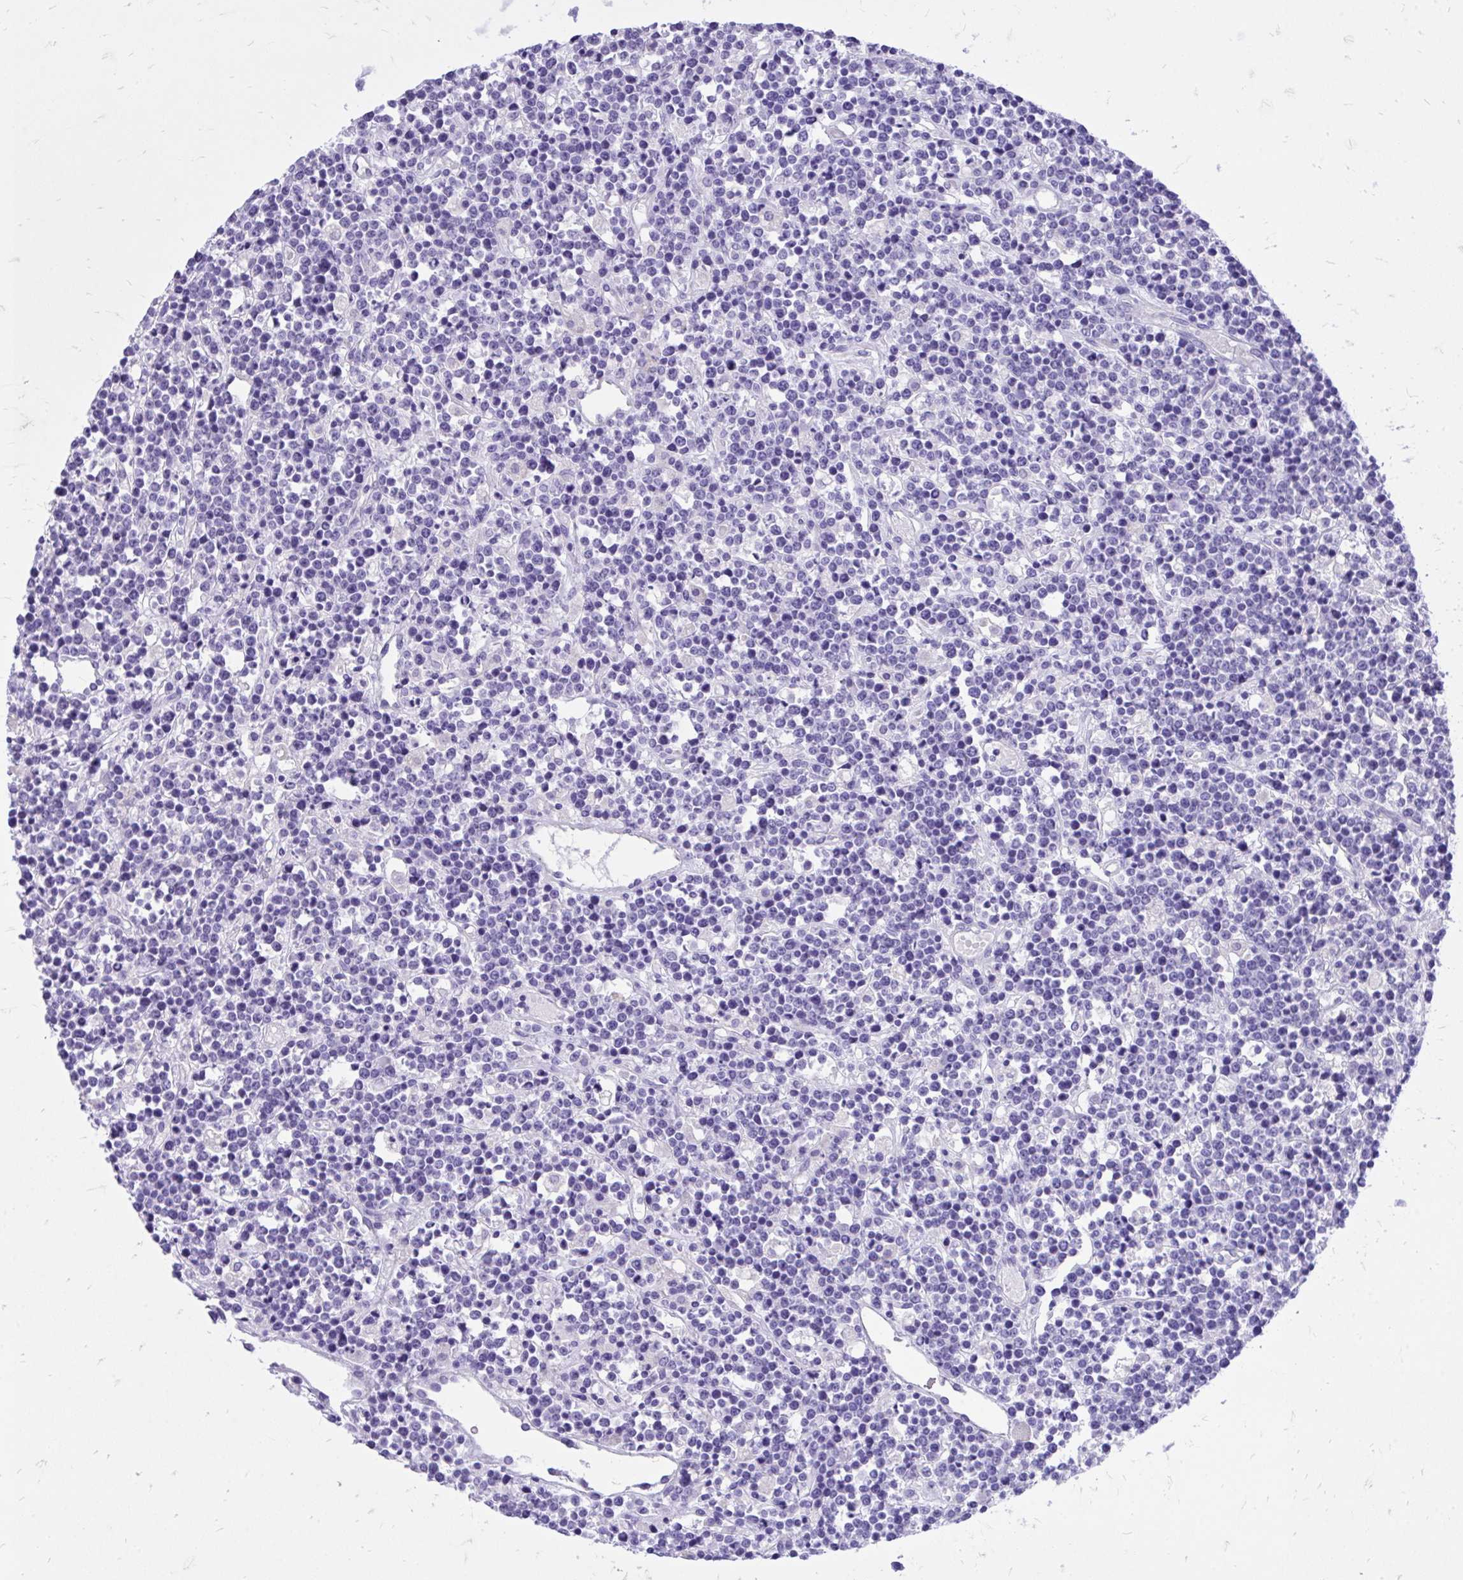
{"staining": {"intensity": "negative", "quantity": "none", "location": "none"}, "tissue": "lymphoma", "cell_type": "Tumor cells", "image_type": "cancer", "snomed": [{"axis": "morphology", "description": "Malignant lymphoma, non-Hodgkin's type, High grade"}, {"axis": "topography", "description": "Ovary"}], "caption": "Histopathology image shows no protein expression in tumor cells of high-grade malignant lymphoma, non-Hodgkin's type tissue.", "gene": "MON1A", "patient": {"sex": "female", "age": 56}}